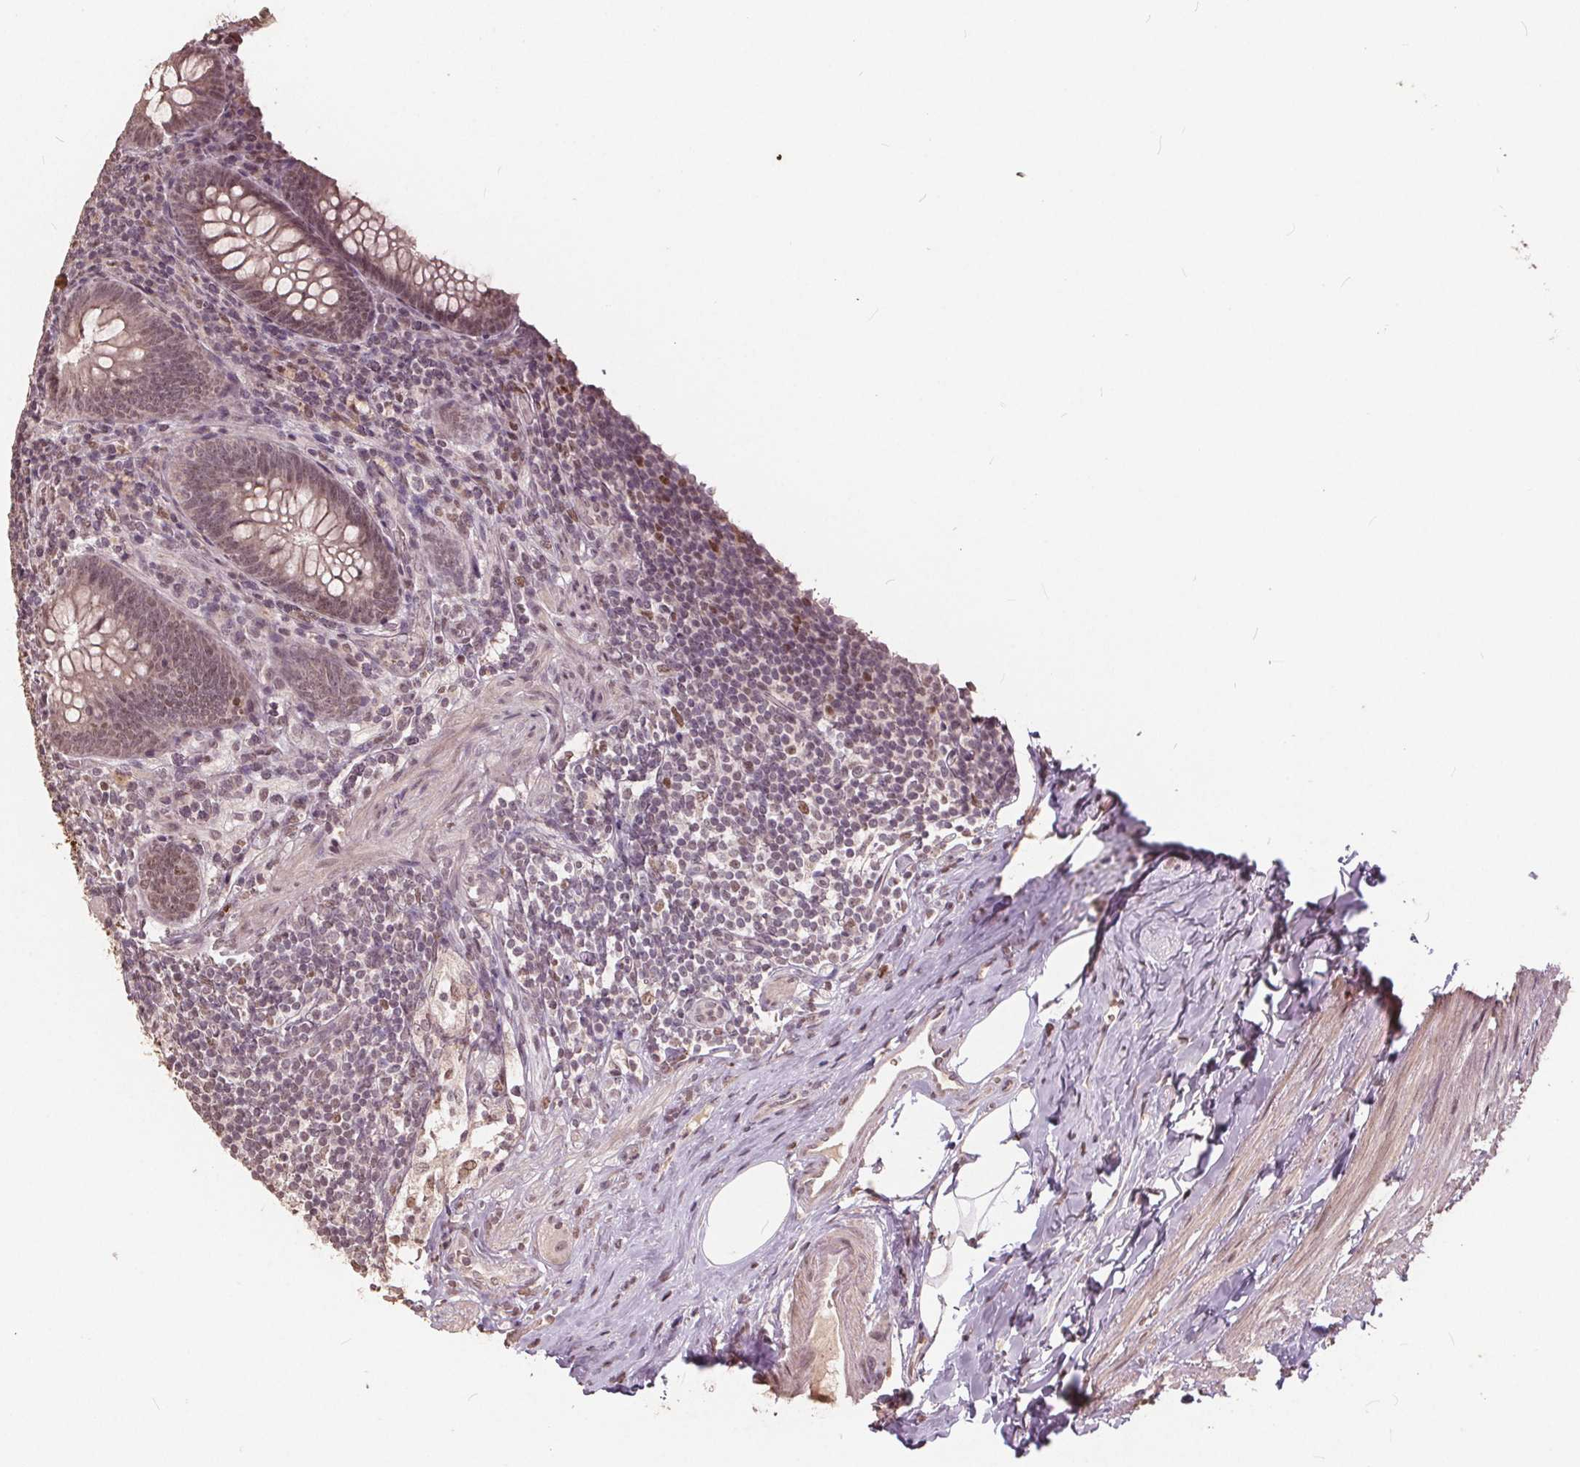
{"staining": {"intensity": "weak", "quantity": ">75%", "location": "cytoplasmic/membranous,nuclear"}, "tissue": "appendix", "cell_type": "Glandular cells", "image_type": "normal", "snomed": [{"axis": "morphology", "description": "Normal tissue, NOS"}, {"axis": "topography", "description": "Appendix"}], "caption": "High-magnification brightfield microscopy of normal appendix stained with DAB (brown) and counterstained with hematoxylin (blue). glandular cells exhibit weak cytoplasmic/membranous,nuclear staining is identified in approximately>75% of cells.", "gene": "DNMT3B", "patient": {"sex": "male", "age": 47}}